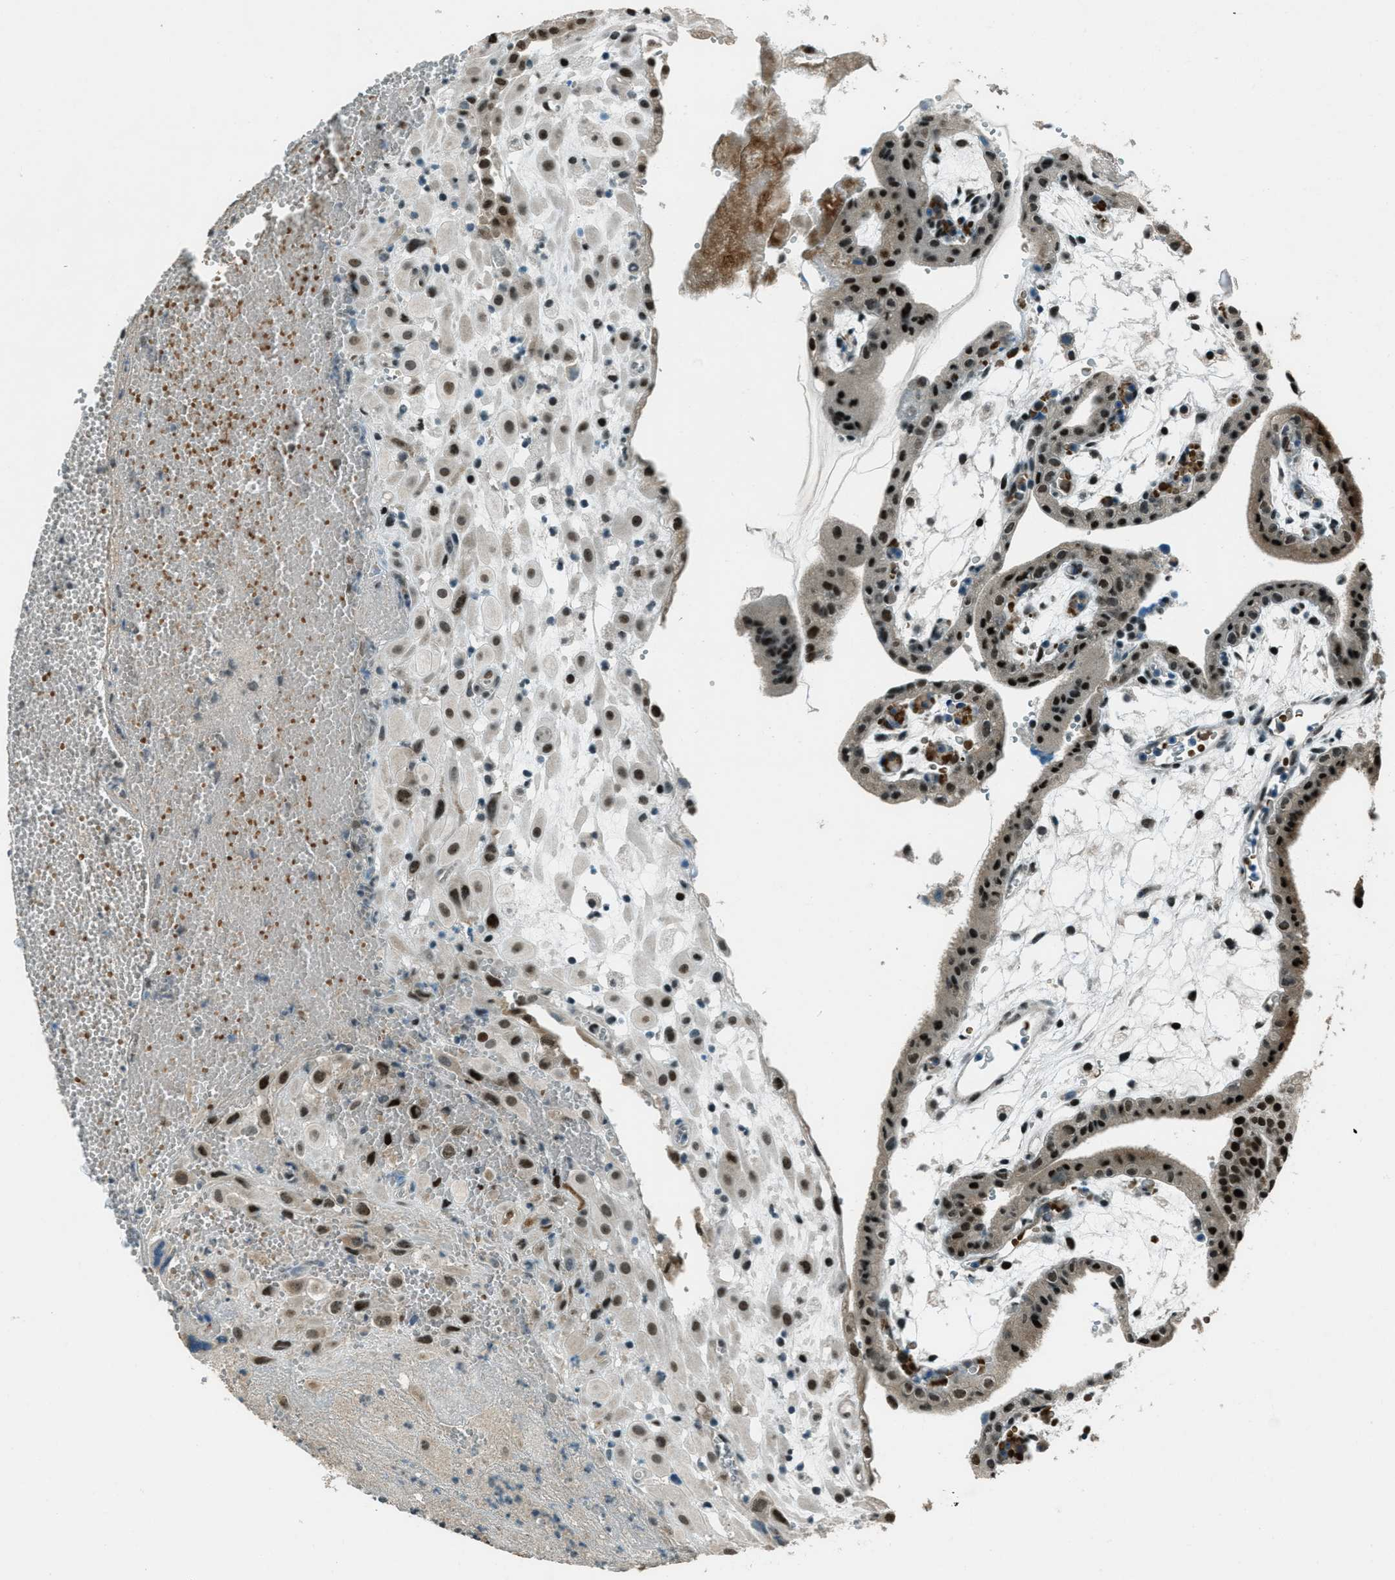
{"staining": {"intensity": "strong", "quantity": "25%-75%", "location": "nuclear"}, "tissue": "placenta", "cell_type": "Decidual cells", "image_type": "normal", "snomed": [{"axis": "morphology", "description": "Normal tissue, NOS"}, {"axis": "topography", "description": "Placenta"}], "caption": "Unremarkable placenta displays strong nuclear positivity in about 25%-75% of decidual cells, visualized by immunohistochemistry.", "gene": "TARDBP", "patient": {"sex": "female", "age": 18}}